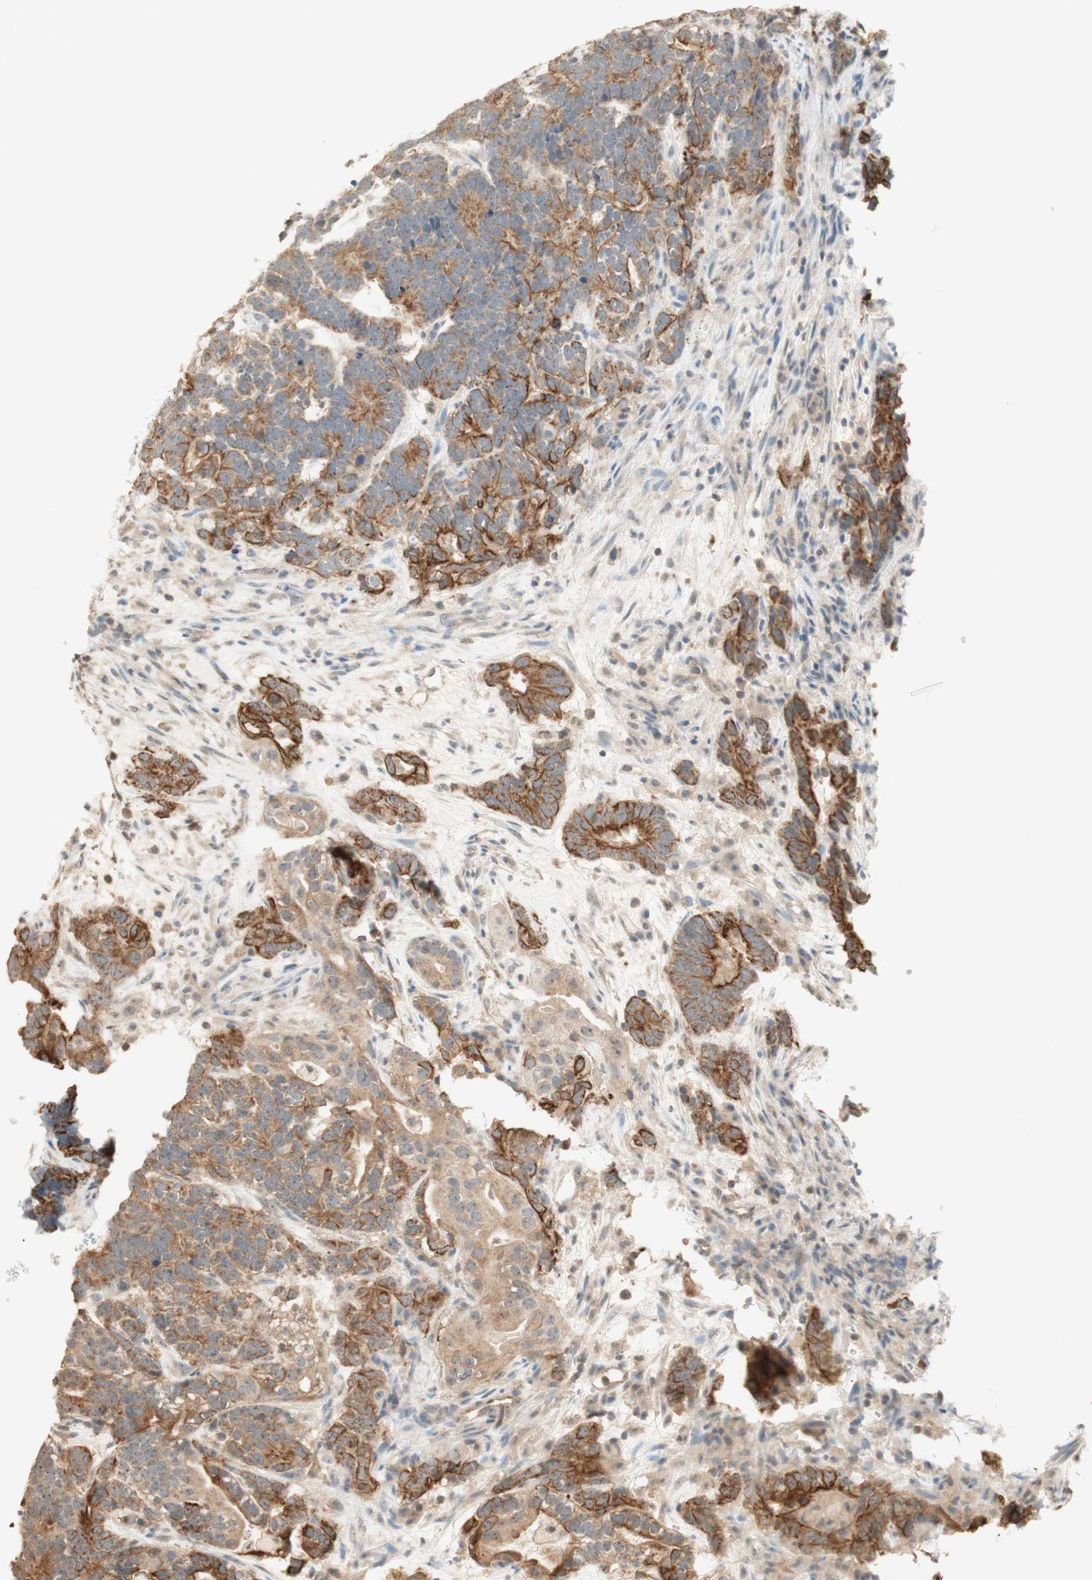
{"staining": {"intensity": "moderate", "quantity": ">75%", "location": "cytoplasmic/membranous"}, "tissue": "testis cancer", "cell_type": "Tumor cells", "image_type": "cancer", "snomed": [{"axis": "morphology", "description": "Carcinoma, Embryonal, NOS"}, {"axis": "topography", "description": "Testis"}], "caption": "Moderate cytoplasmic/membranous staining is present in about >75% of tumor cells in testis cancer (embryonal carcinoma). Using DAB (brown) and hematoxylin (blue) stains, captured at high magnification using brightfield microscopy.", "gene": "SPINT2", "patient": {"sex": "male", "age": 26}}